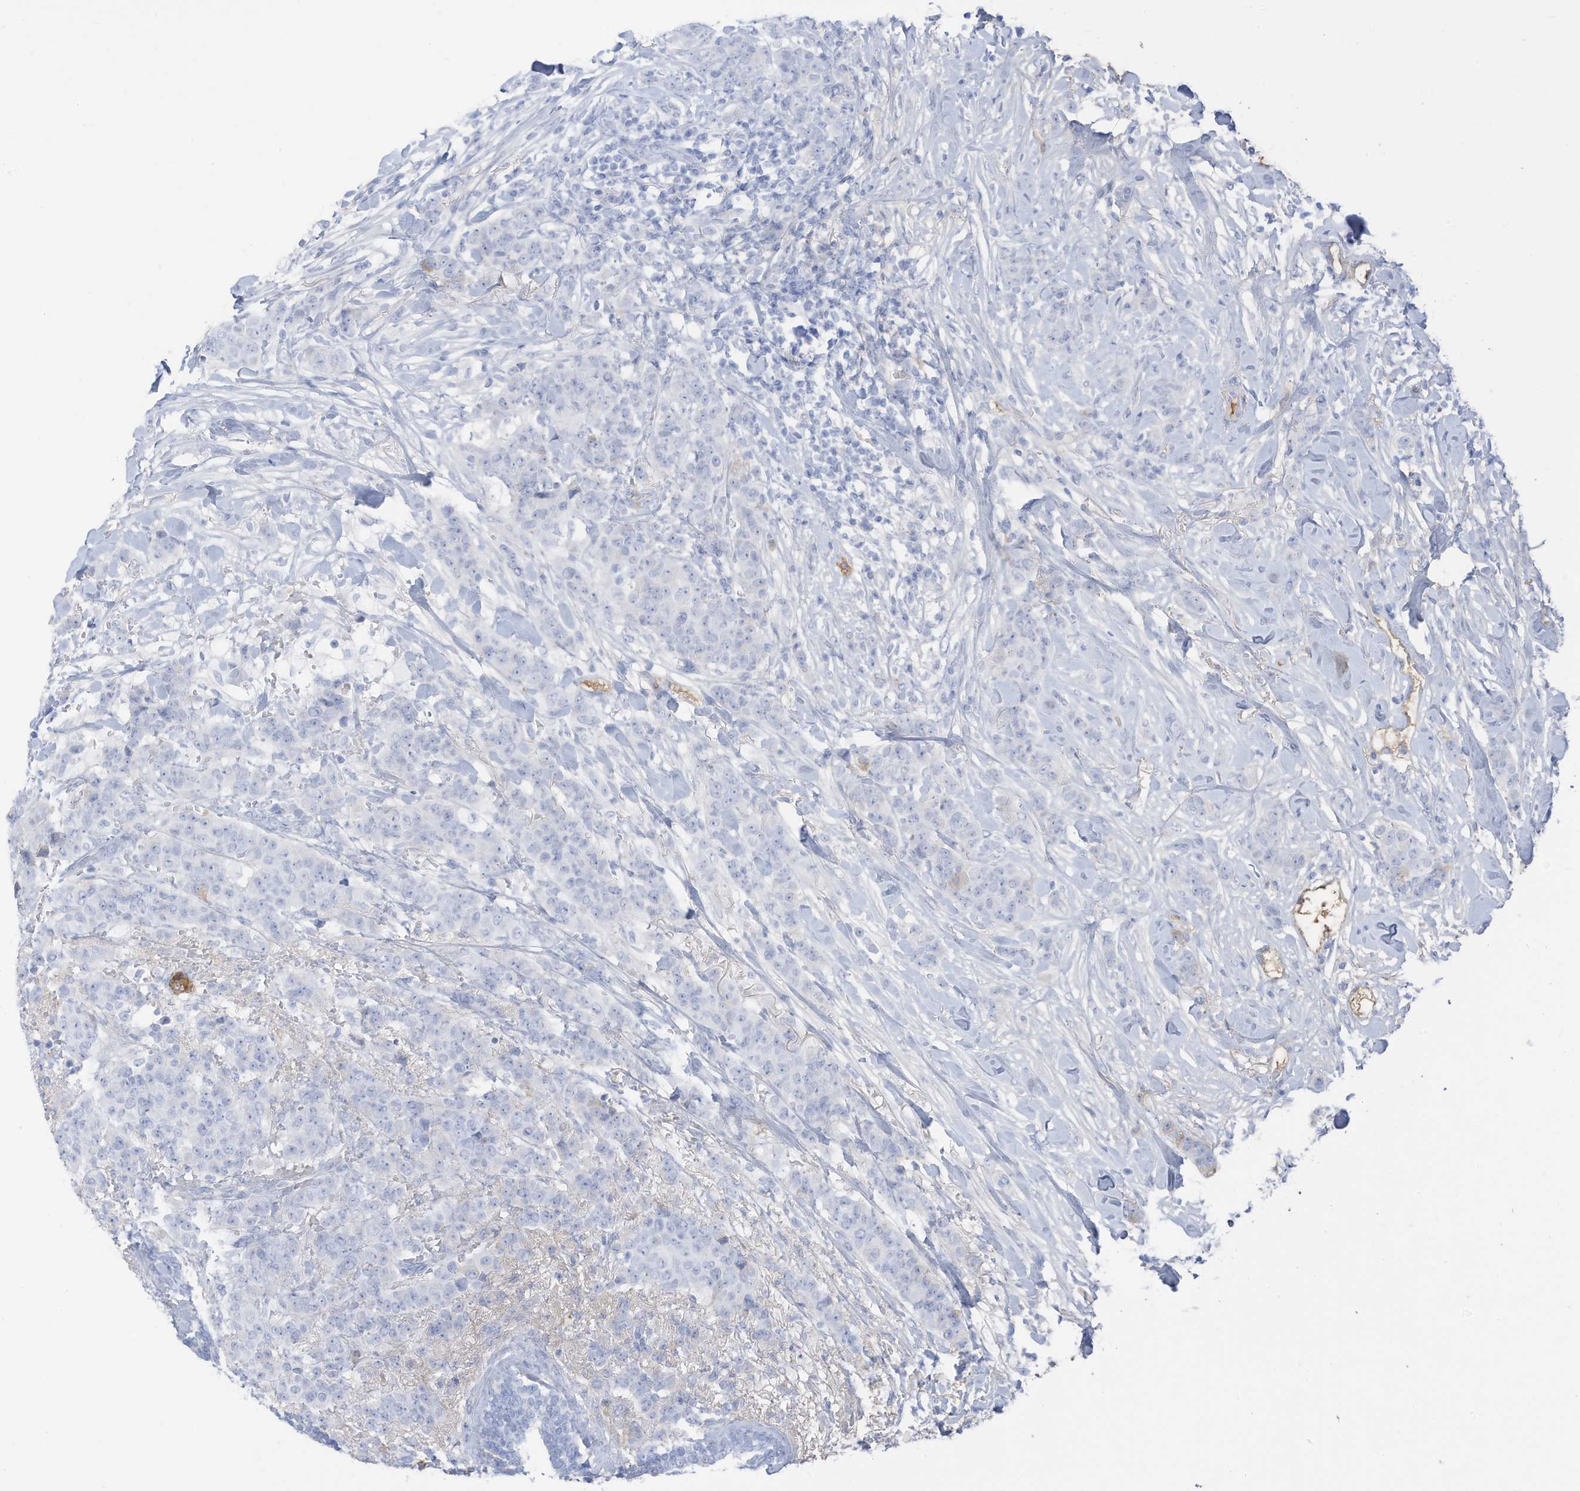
{"staining": {"intensity": "negative", "quantity": "none", "location": "none"}, "tissue": "breast cancer", "cell_type": "Tumor cells", "image_type": "cancer", "snomed": [{"axis": "morphology", "description": "Duct carcinoma"}, {"axis": "topography", "description": "Breast"}], "caption": "IHC image of neoplastic tissue: human breast cancer (intraductal carcinoma) stained with DAB (3,3'-diaminobenzidine) demonstrates no significant protein expression in tumor cells.", "gene": "HSD17B13", "patient": {"sex": "female", "age": 40}}